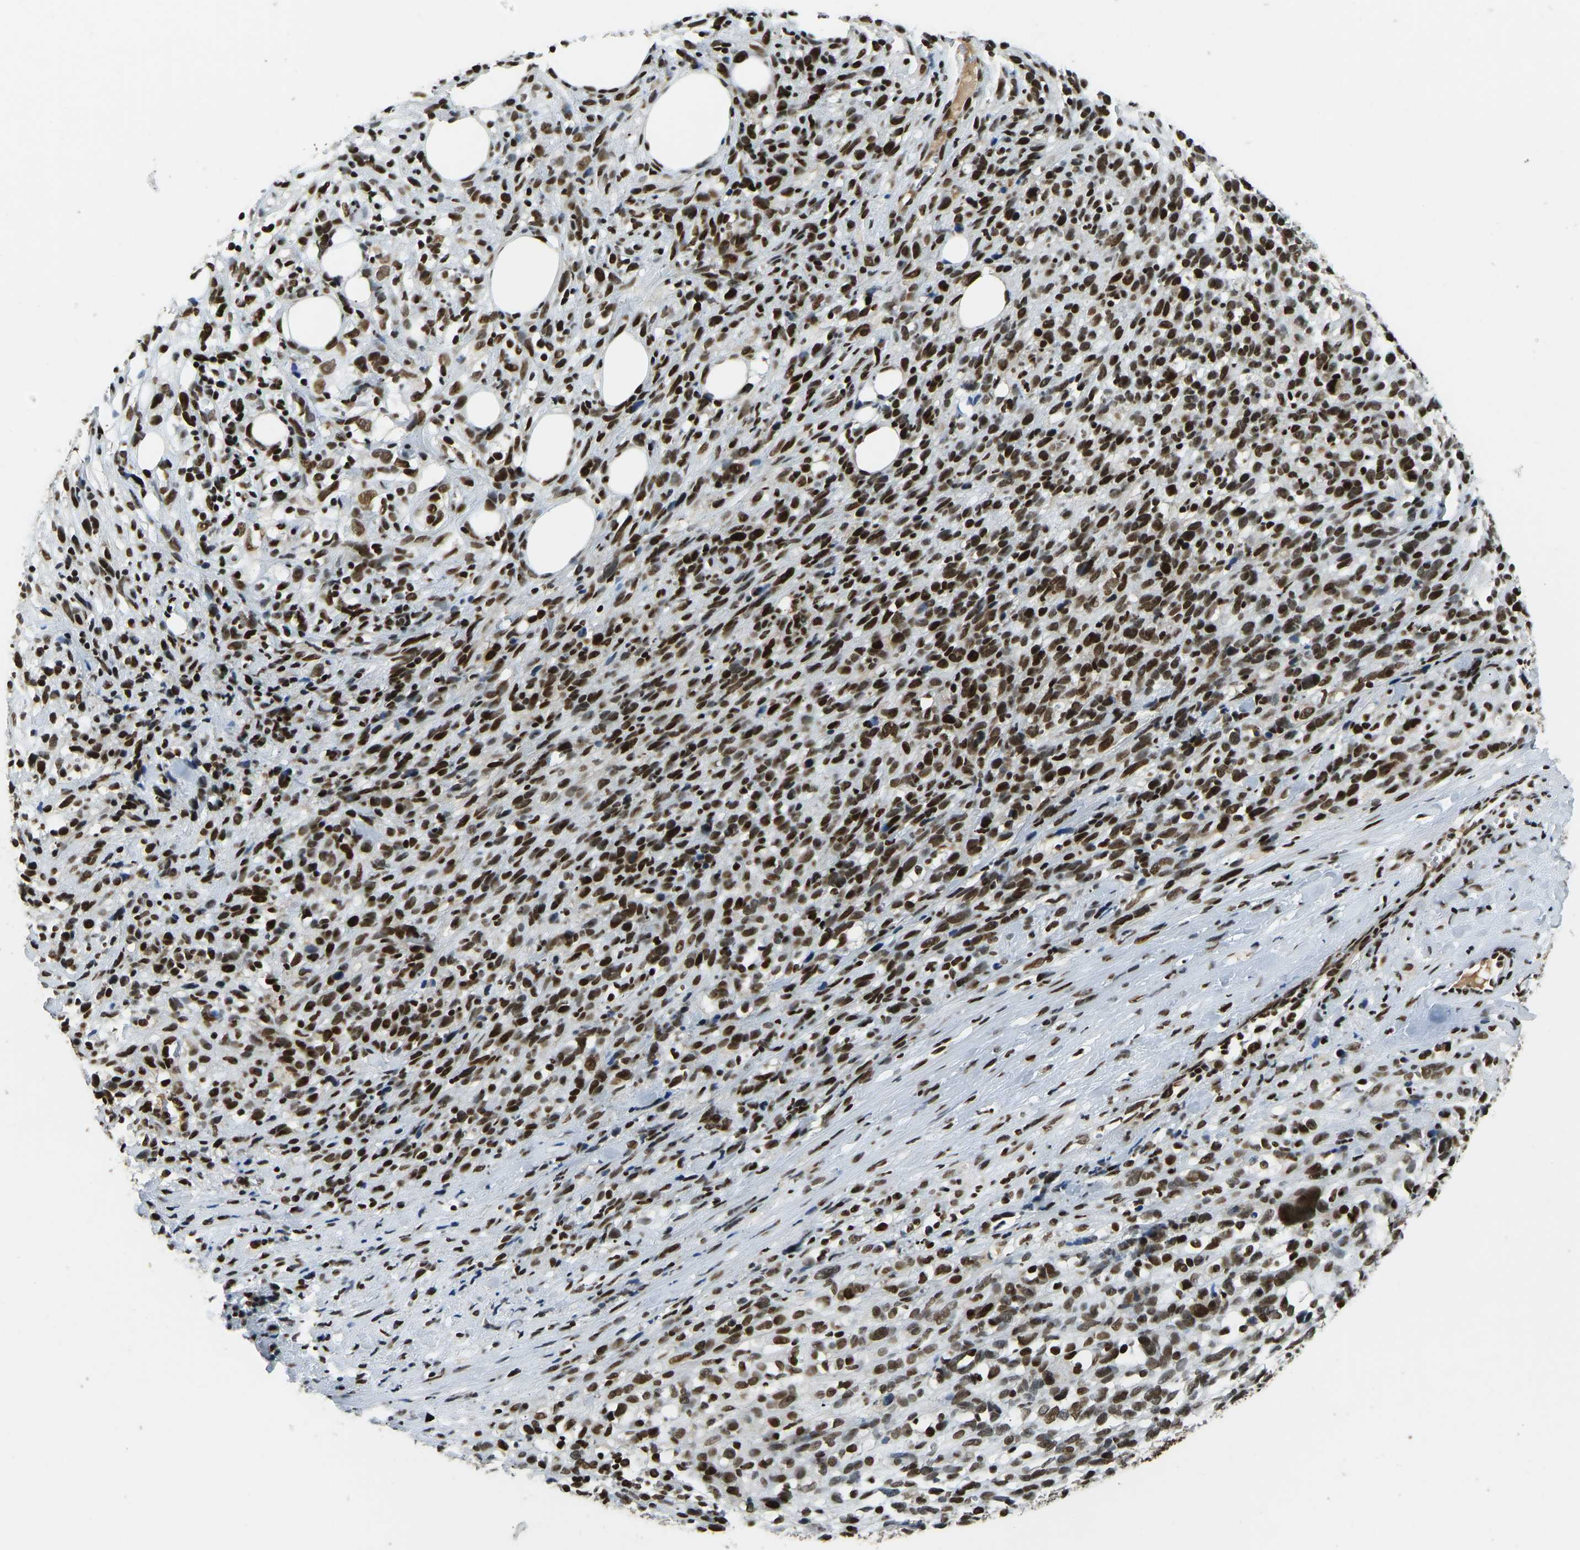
{"staining": {"intensity": "strong", "quantity": ">75%", "location": "nuclear"}, "tissue": "melanoma", "cell_type": "Tumor cells", "image_type": "cancer", "snomed": [{"axis": "morphology", "description": "Malignant melanoma, NOS"}, {"axis": "topography", "description": "Skin"}], "caption": "The micrograph displays immunohistochemical staining of melanoma. There is strong nuclear expression is identified in approximately >75% of tumor cells.", "gene": "FOXK1", "patient": {"sex": "female", "age": 55}}